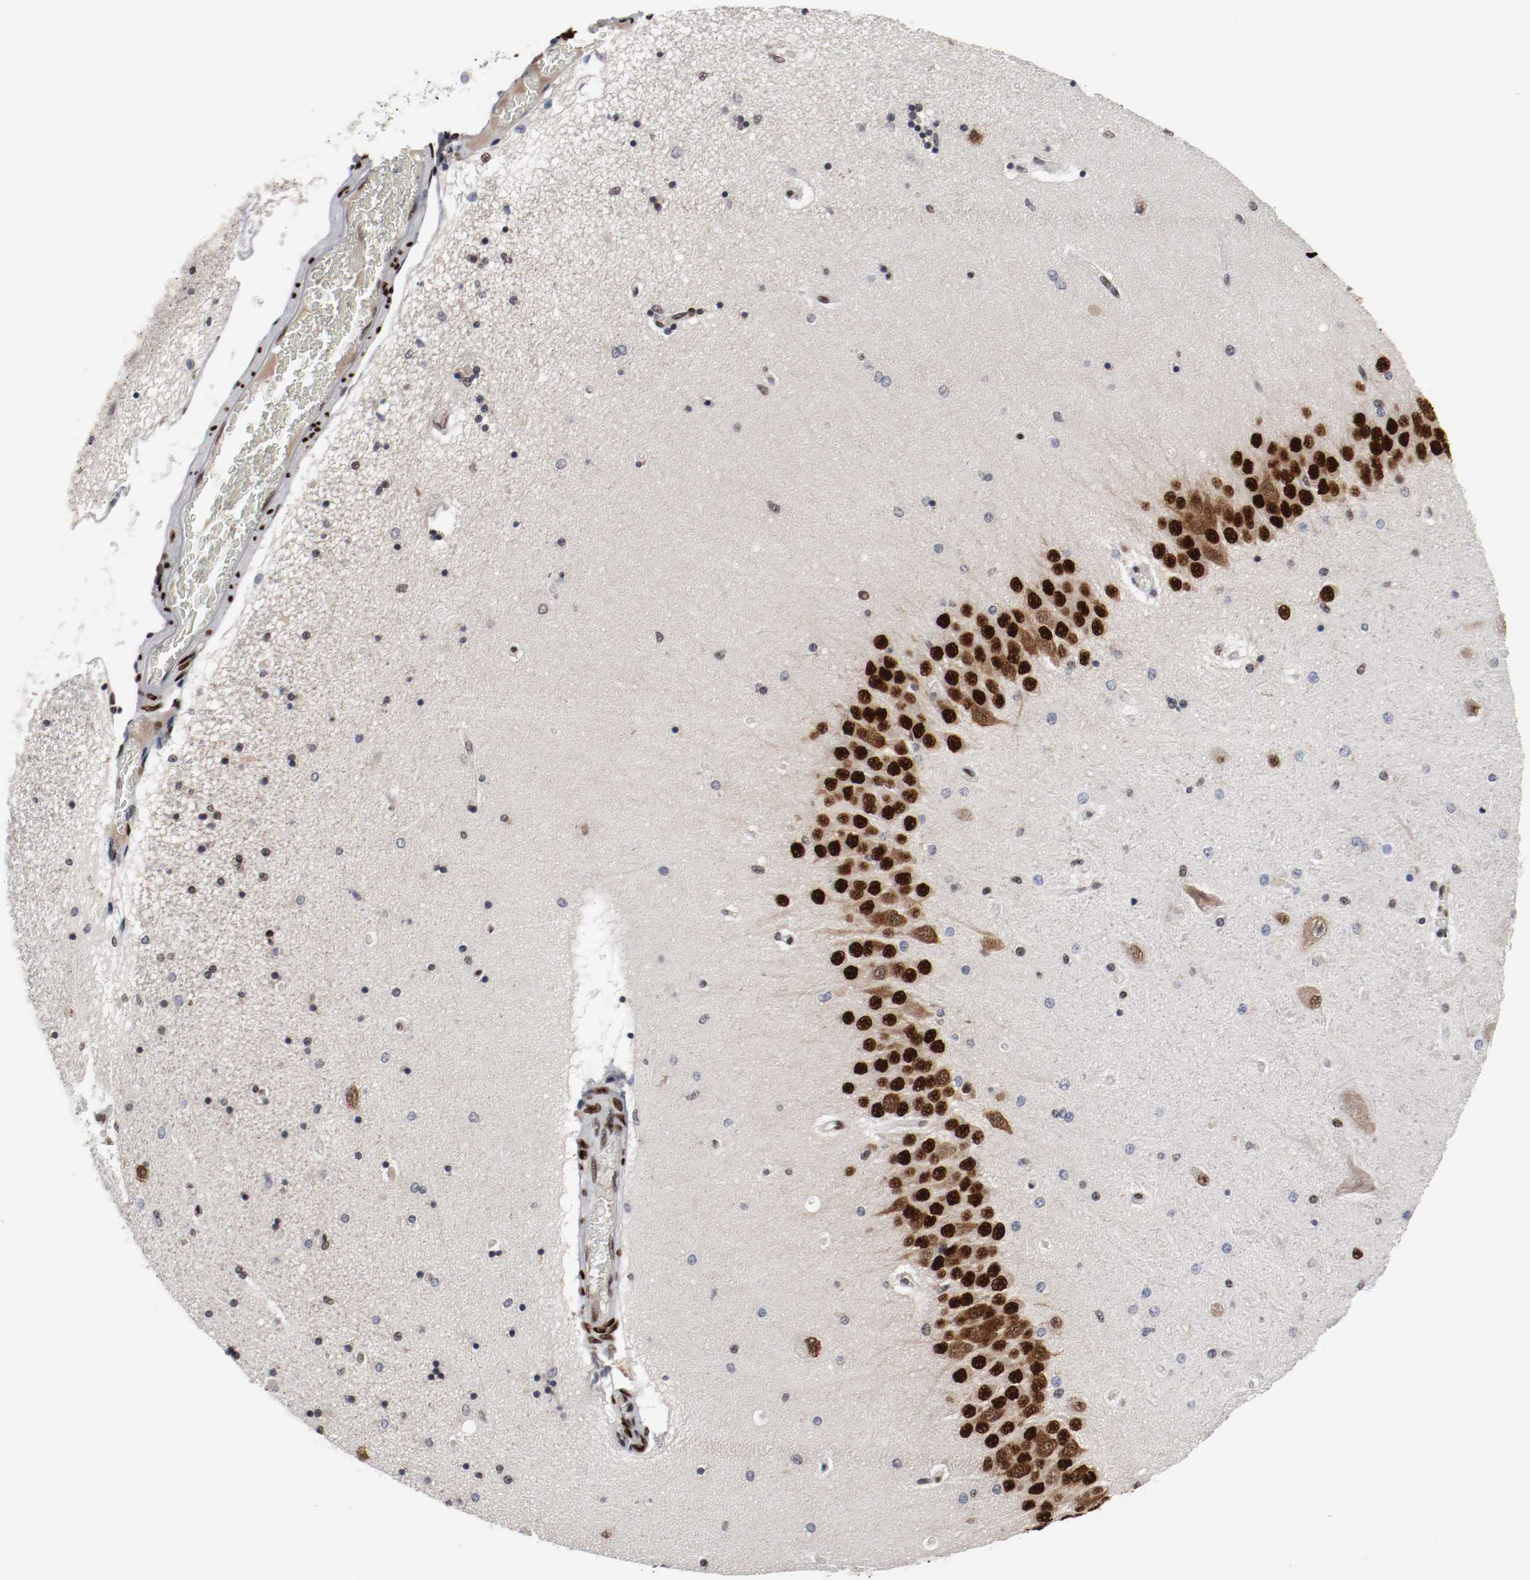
{"staining": {"intensity": "moderate", "quantity": "25%-75%", "location": "nuclear"}, "tissue": "hippocampus", "cell_type": "Glial cells", "image_type": "normal", "snomed": [{"axis": "morphology", "description": "Normal tissue, NOS"}, {"axis": "topography", "description": "Hippocampus"}], "caption": "A brown stain labels moderate nuclear staining of a protein in glial cells of unremarkable hippocampus. The staining was performed using DAB to visualize the protein expression in brown, while the nuclei were stained in blue with hematoxylin (Magnification: 20x).", "gene": "MEF2D", "patient": {"sex": "female", "age": 54}}